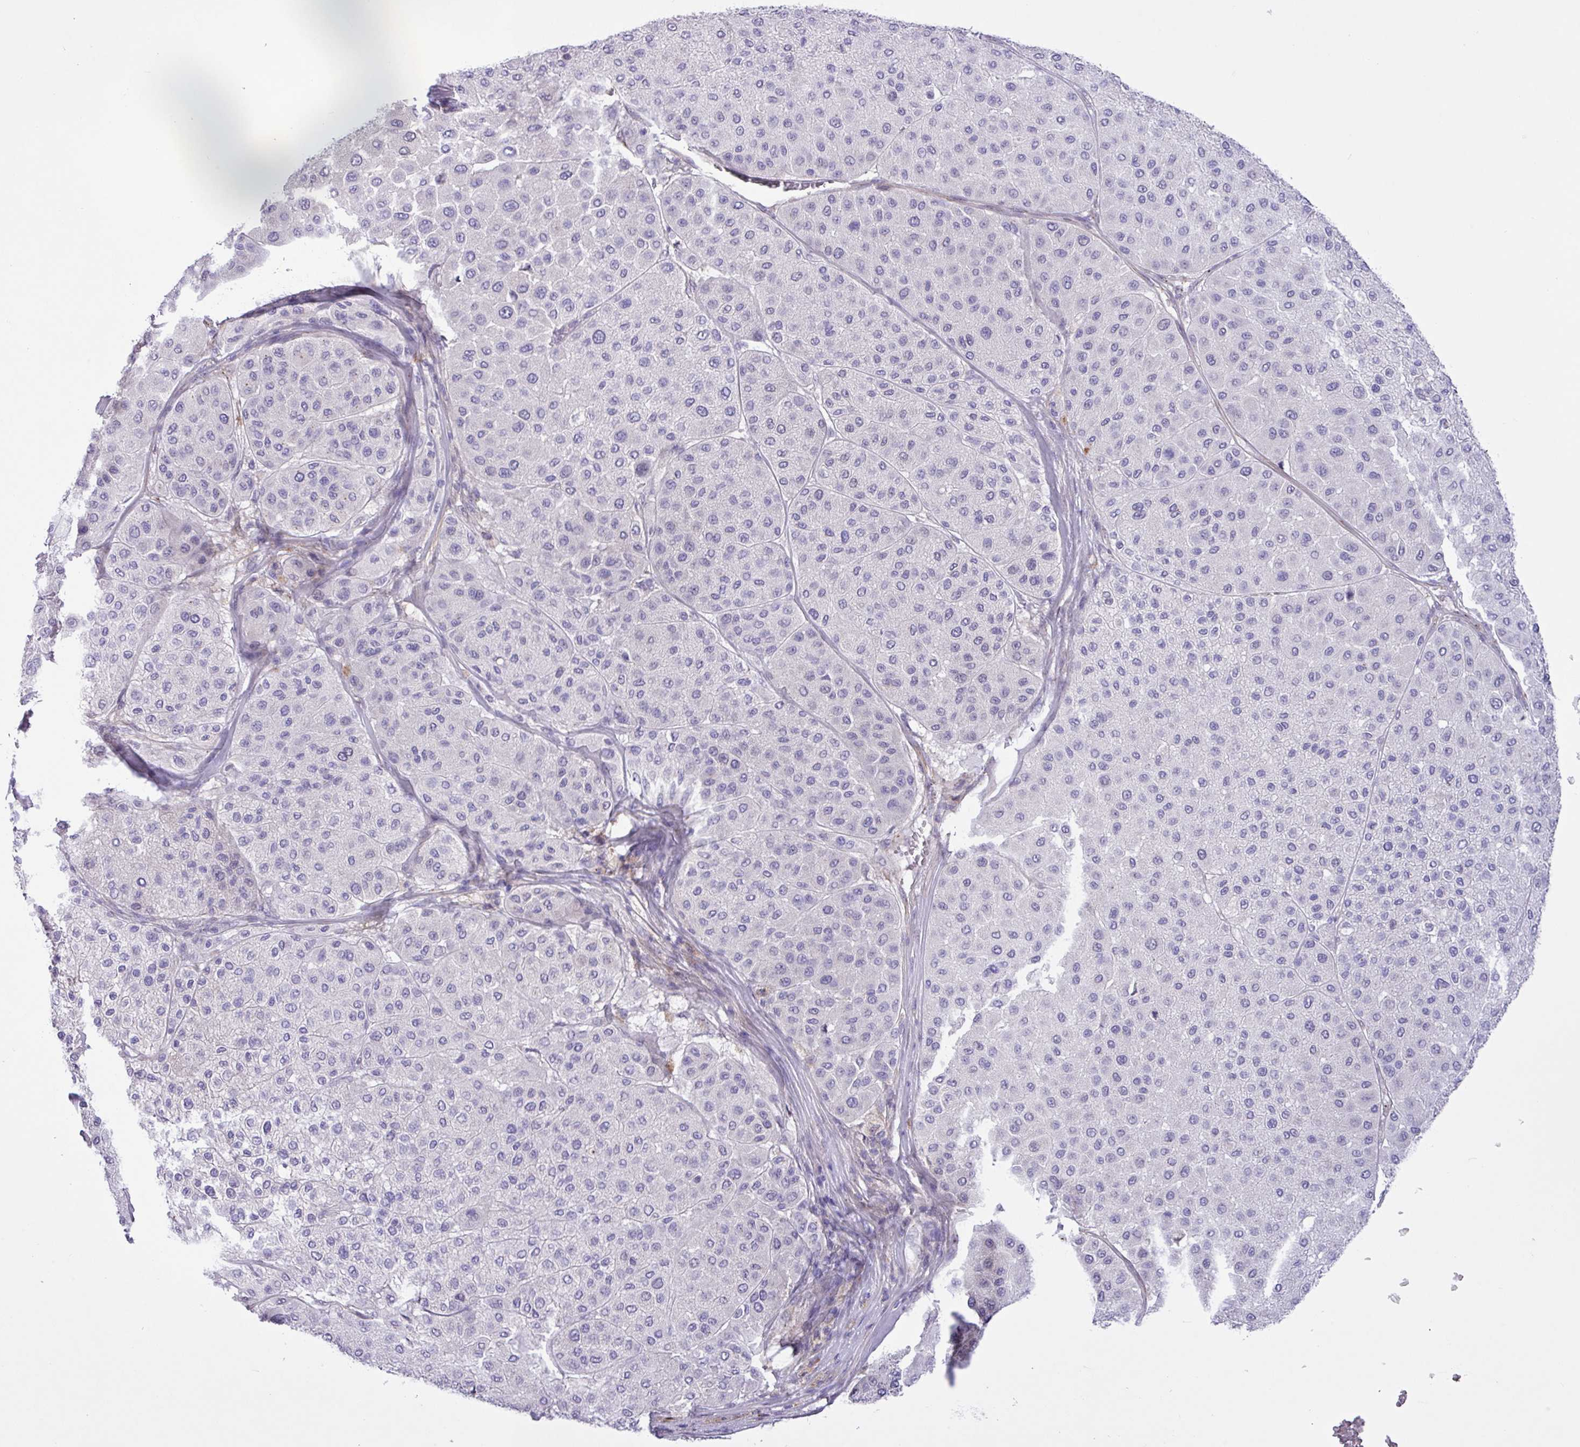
{"staining": {"intensity": "negative", "quantity": "none", "location": "none"}, "tissue": "melanoma", "cell_type": "Tumor cells", "image_type": "cancer", "snomed": [{"axis": "morphology", "description": "Malignant melanoma, Metastatic site"}, {"axis": "topography", "description": "Smooth muscle"}], "caption": "Immunohistochemistry image of neoplastic tissue: malignant melanoma (metastatic site) stained with DAB demonstrates no significant protein staining in tumor cells.", "gene": "SPINK8", "patient": {"sex": "male", "age": 41}}